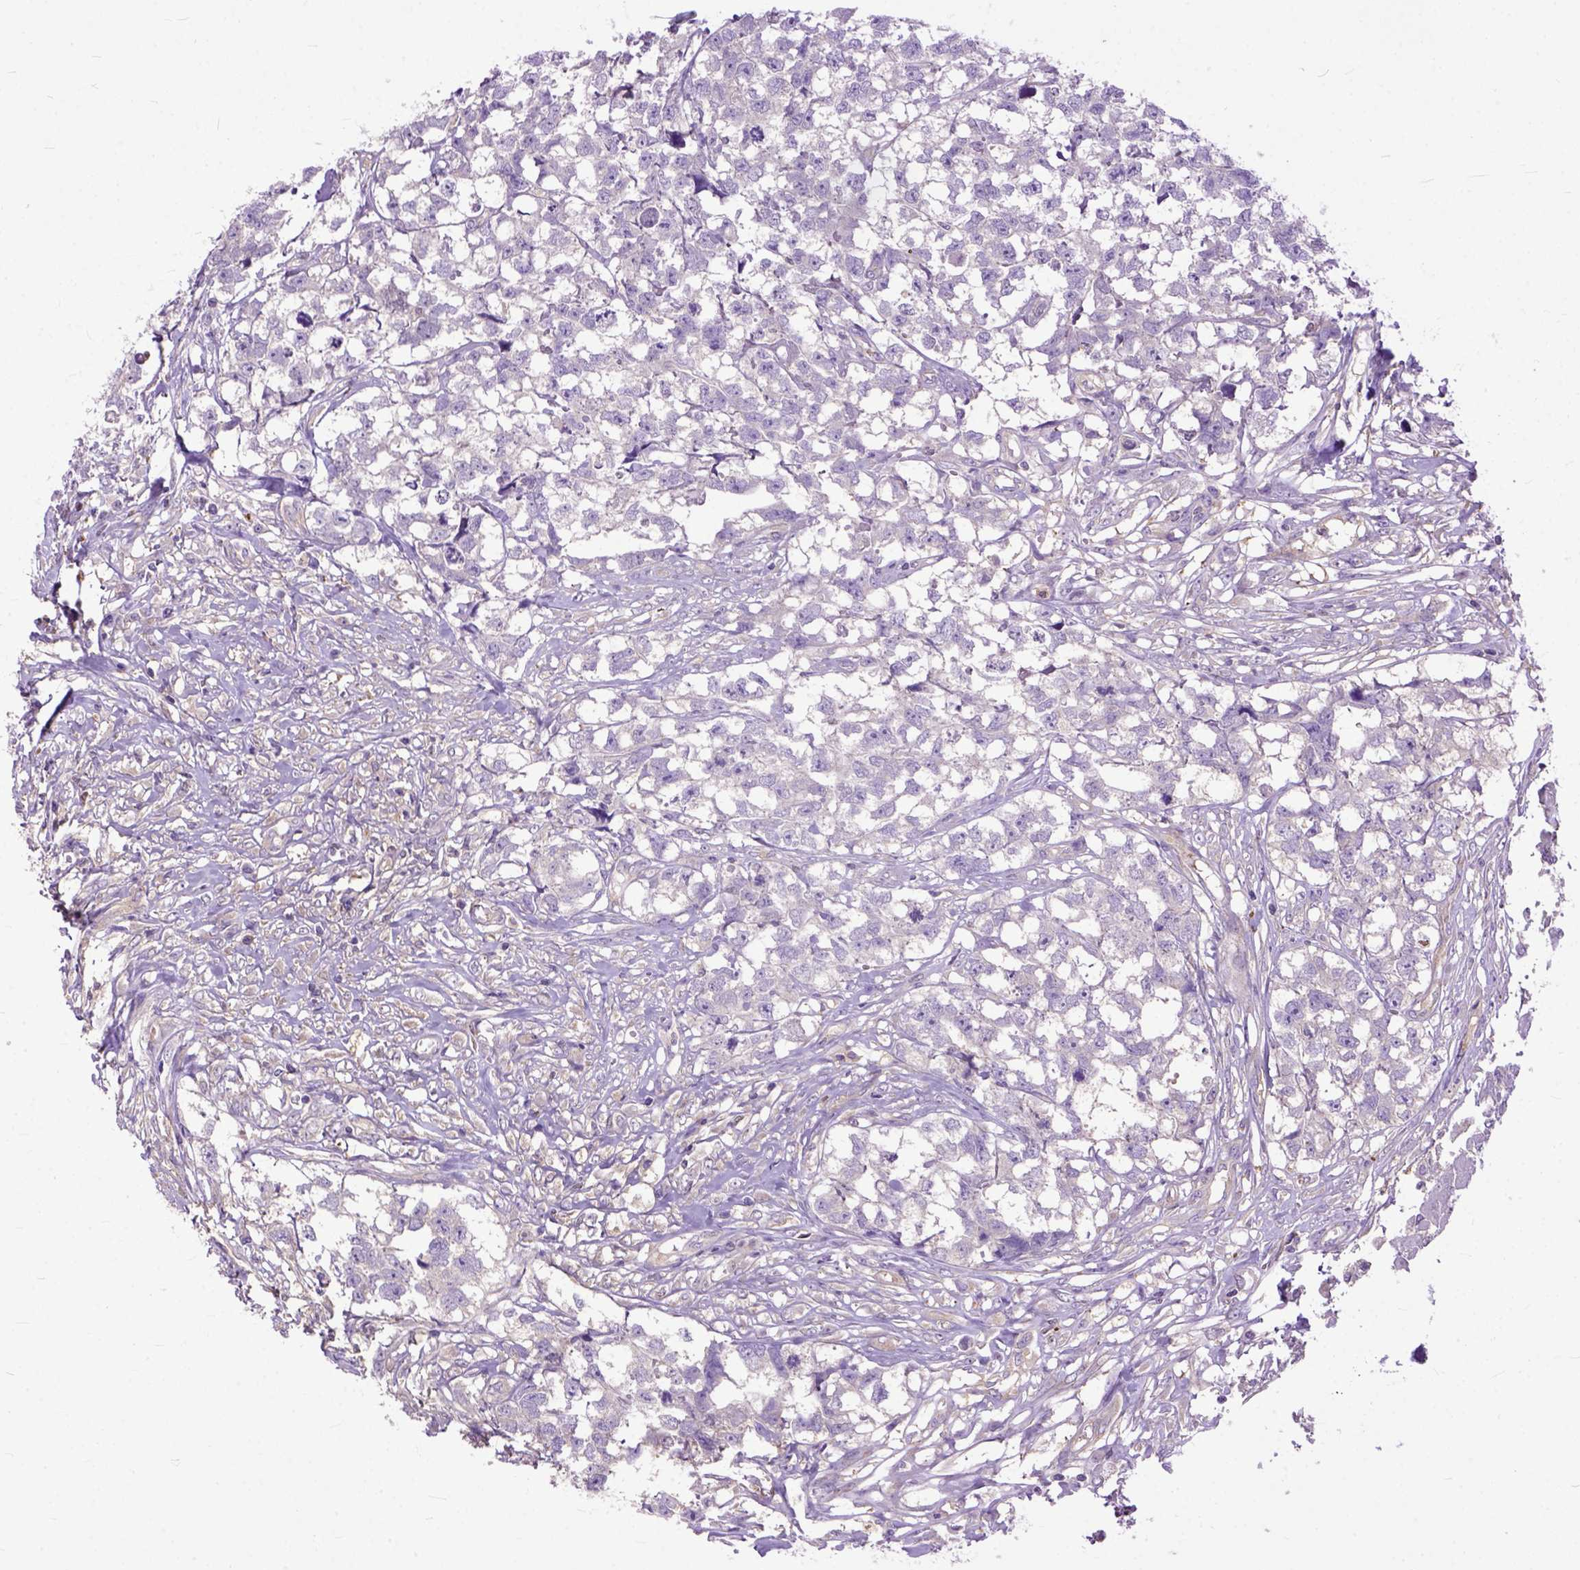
{"staining": {"intensity": "negative", "quantity": "none", "location": "none"}, "tissue": "testis cancer", "cell_type": "Tumor cells", "image_type": "cancer", "snomed": [{"axis": "morphology", "description": "Carcinoma, Embryonal, NOS"}, {"axis": "morphology", "description": "Teratoma, malignant, NOS"}, {"axis": "topography", "description": "Testis"}], "caption": "DAB (3,3'-diaminobenzidine) immunohistochemical staining of human testis embryonal carcinoma displays no significant expression in tumor cells.", "gene": "NAMPT", "patient": {"sex": "male", "age": 44}}